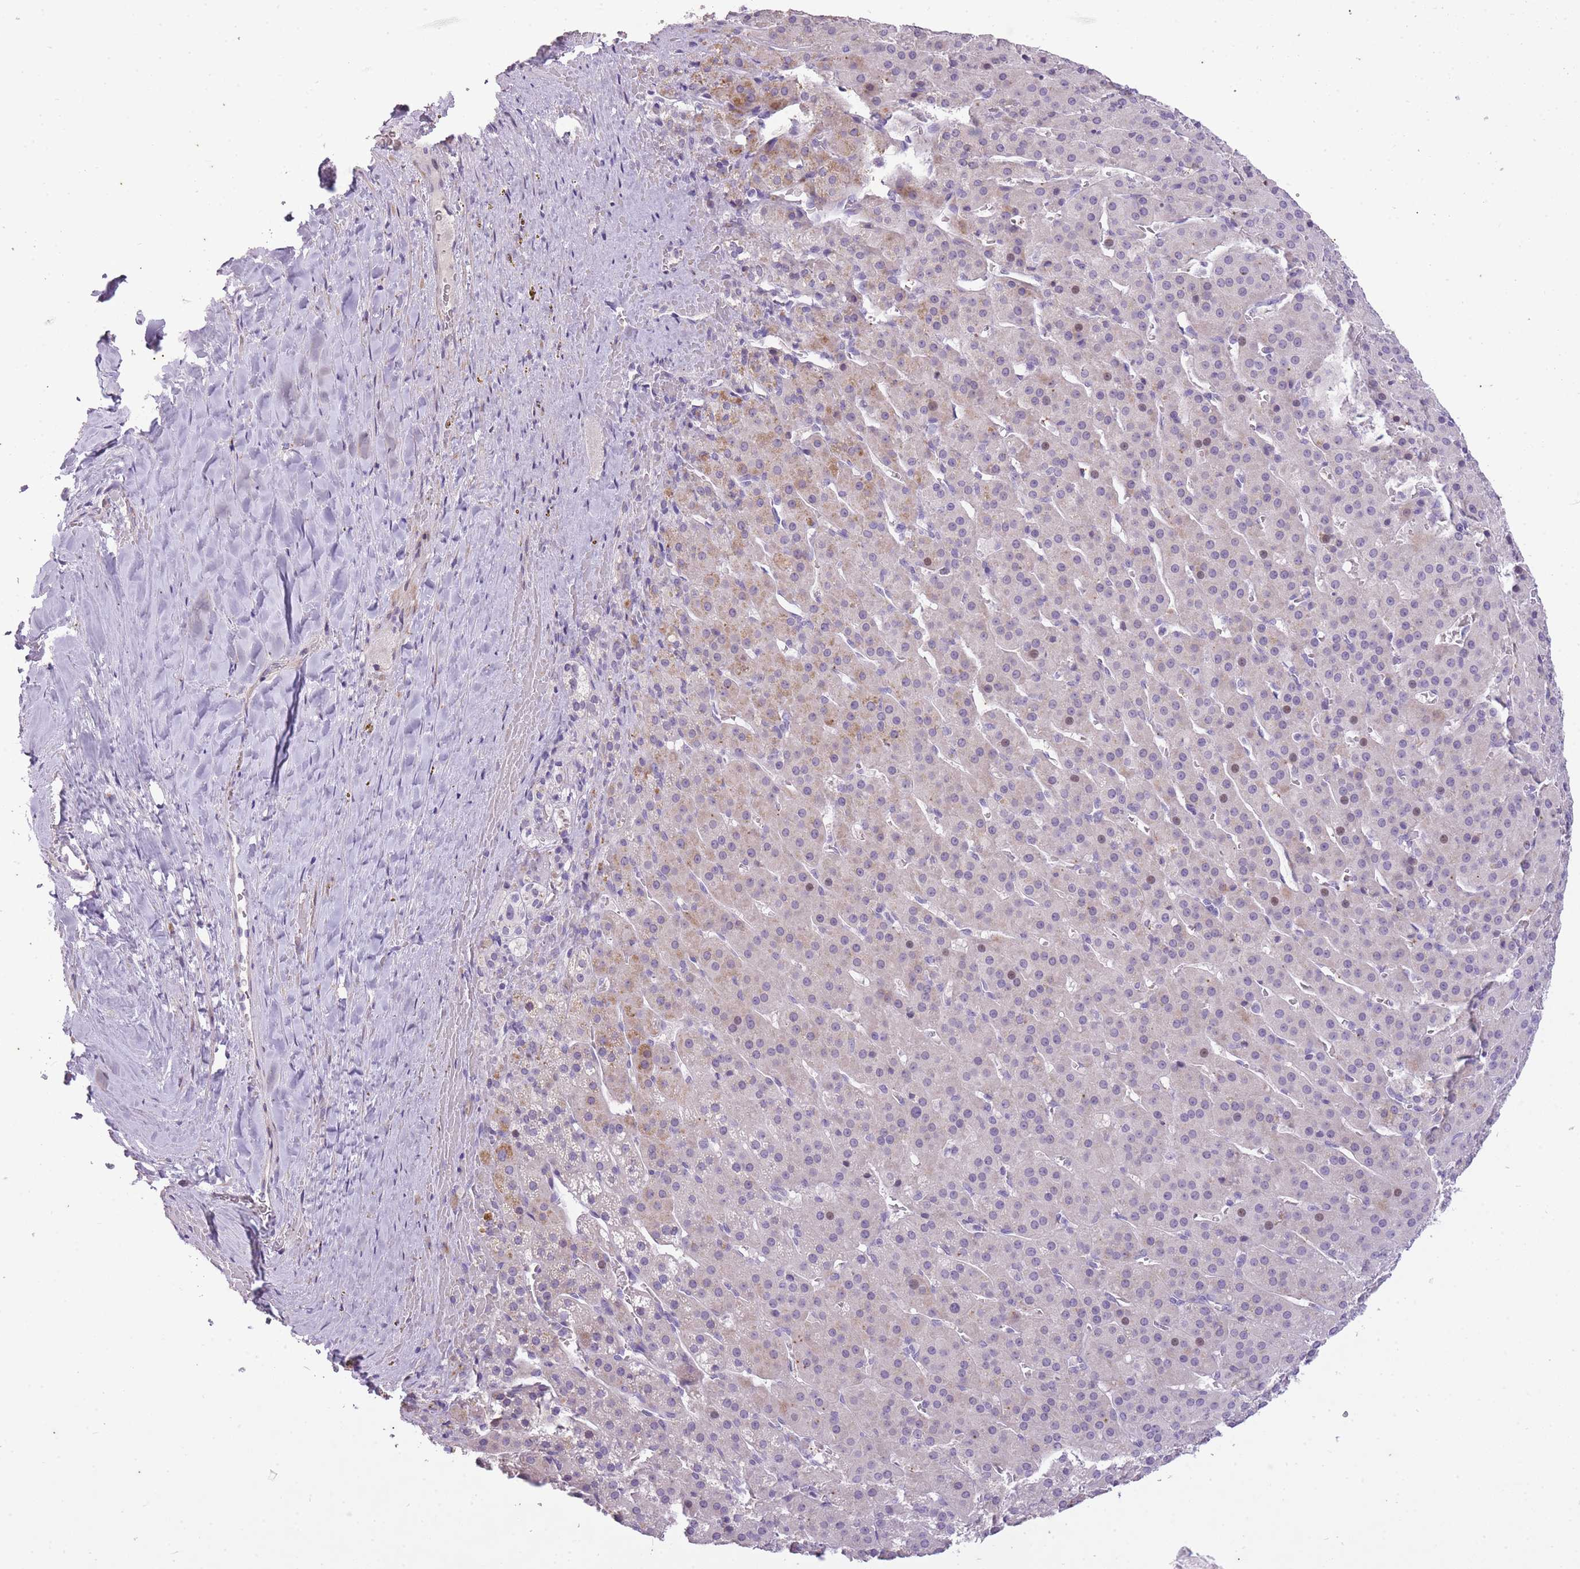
{"staining": {"intensity": "moderate", "quantity": "<25%", "location": "cytoplasmic/membranous"}, "tissue": "adrenal gland", "cell_type": "Glandular cells", "image_type": "normal", "snomed": [{"axis": "morphology", "description": "Normal tissue, NOS"}, {"axis": "topography", "description": "Adrenal gland"}], "caption": "IHC histopathology image of unremarkable adrenal gland: human adrenal gland stained using immunohistochemistry (IHC) displays low levels of moderate protein expression localized specifically in the cytoplasmic/membranous of glandular cells, appearing as a cytoplasmic/membranous brown color.", "gene": "CNTNAP3B", "patient": {"sex": "female", "age": 41}}